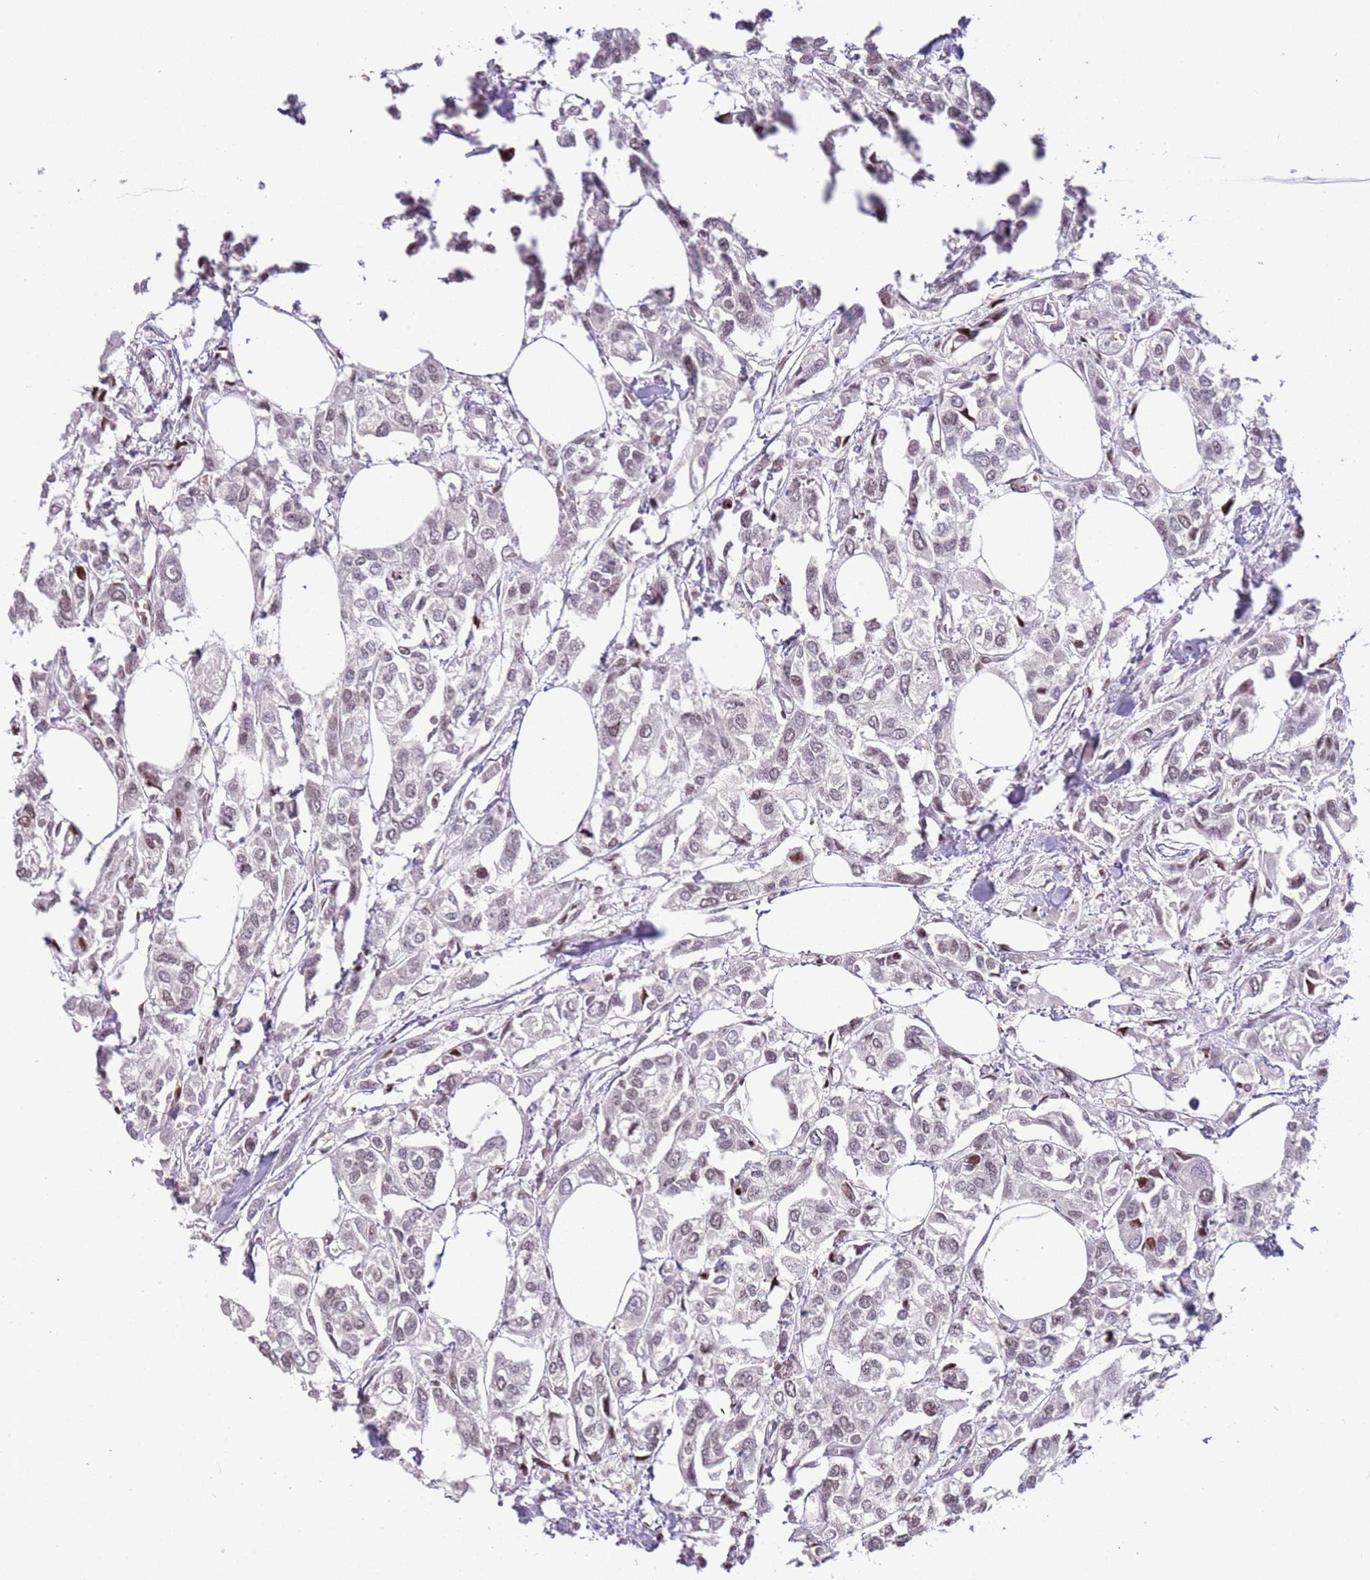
{"staining": {"intensity": "negative", "quantity": "none", "location": "none"}, "tissue": "urothelial cancer", "cell_type": "Tumor cells", "image_type": "cancer", "snomed": [{"axis": "morphology", "description": "Urothelial carcinoma, High grade"}, {"axis": "topography", "description": "Urinary bladder"}], "caption": "This is a micrograph of immunohistochemistry (IHC) staining of urothelial cancer, which shows no staining in tumor cells.", "gene": "ARHGEF5", "patient": {"sex": "male", "age": 67}}